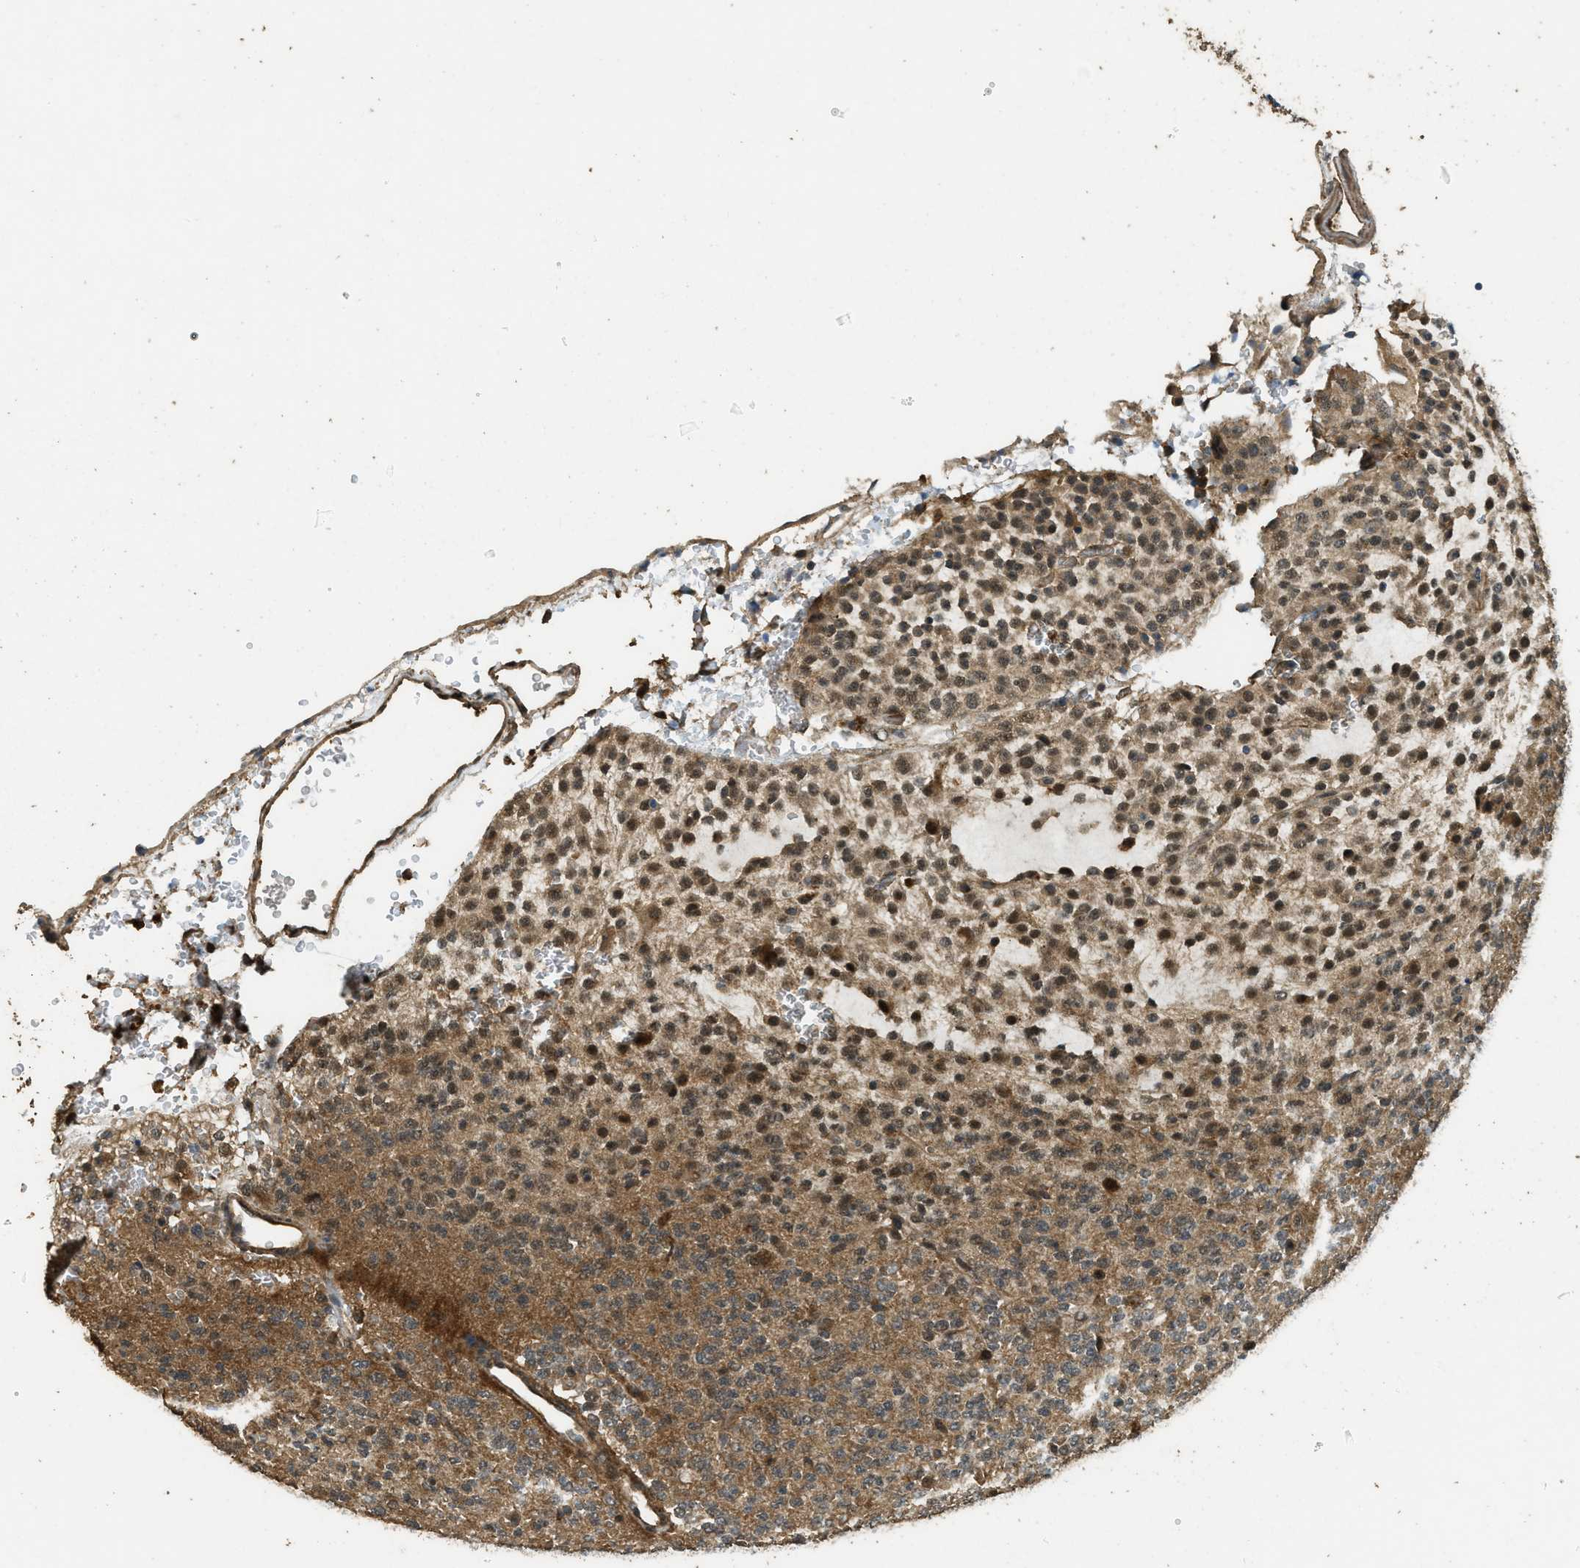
{"staining": {"intensity": "moderate", "quantity": "<25%", "location": "cytoplasmic/membranous"}, "tissue": "glioma", "cell_type": "Tumor cells", "image_type": "cancer", "snomed": [{"axis": "morphology", "description": "Glioma, malignant, Low grade"}, {"axis": "topography", "description": "Brain"}], "caption": "Low-grade glioma (malignant) stained with a brown dye reveals moderate cytoplasmic/membranous positive positivity in approximately <25% of tumor cells.", "gene": "PPP6R3", "patient": {"sex": "male", "age": 38}}